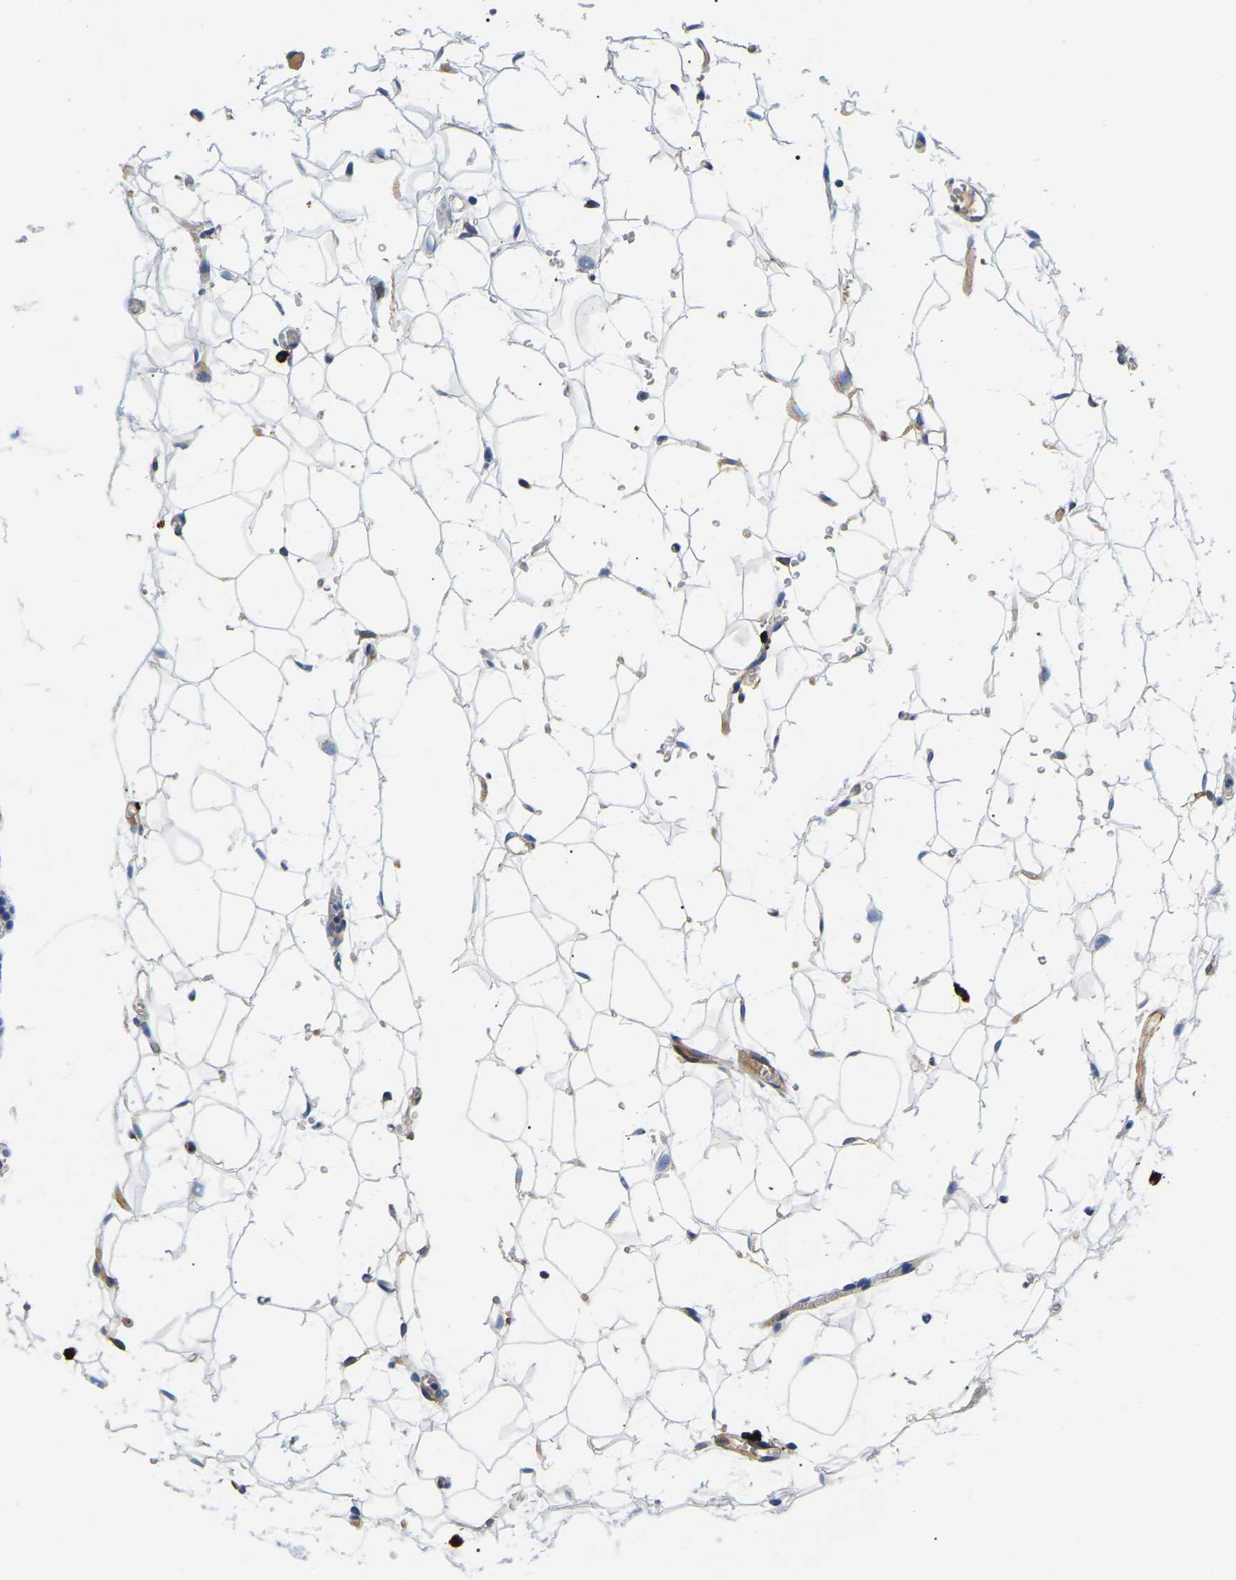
{"staining": {"intensity": "negative", "quantity": "none", "location": "none"}, "tissue": "parathyroid gland", "cell_type": "Glandular cells", "image_type": "normal", "snomed": [{"axis": "morphology", "description": "Normal tissue, NOS"}, {"axis": "morphology", "description": "Adenoma, NOS"}, {"axis": "topography", "description": "Parathyroid gland"}], "caption": "An immunohistochemistry (IHC) histopathology image of benign parathyroid gland is shown. There is no staining in glandular cells of parathyroid gland.", "gene": "DUSP8", "patient": {"sex": "female", "age": 58}}